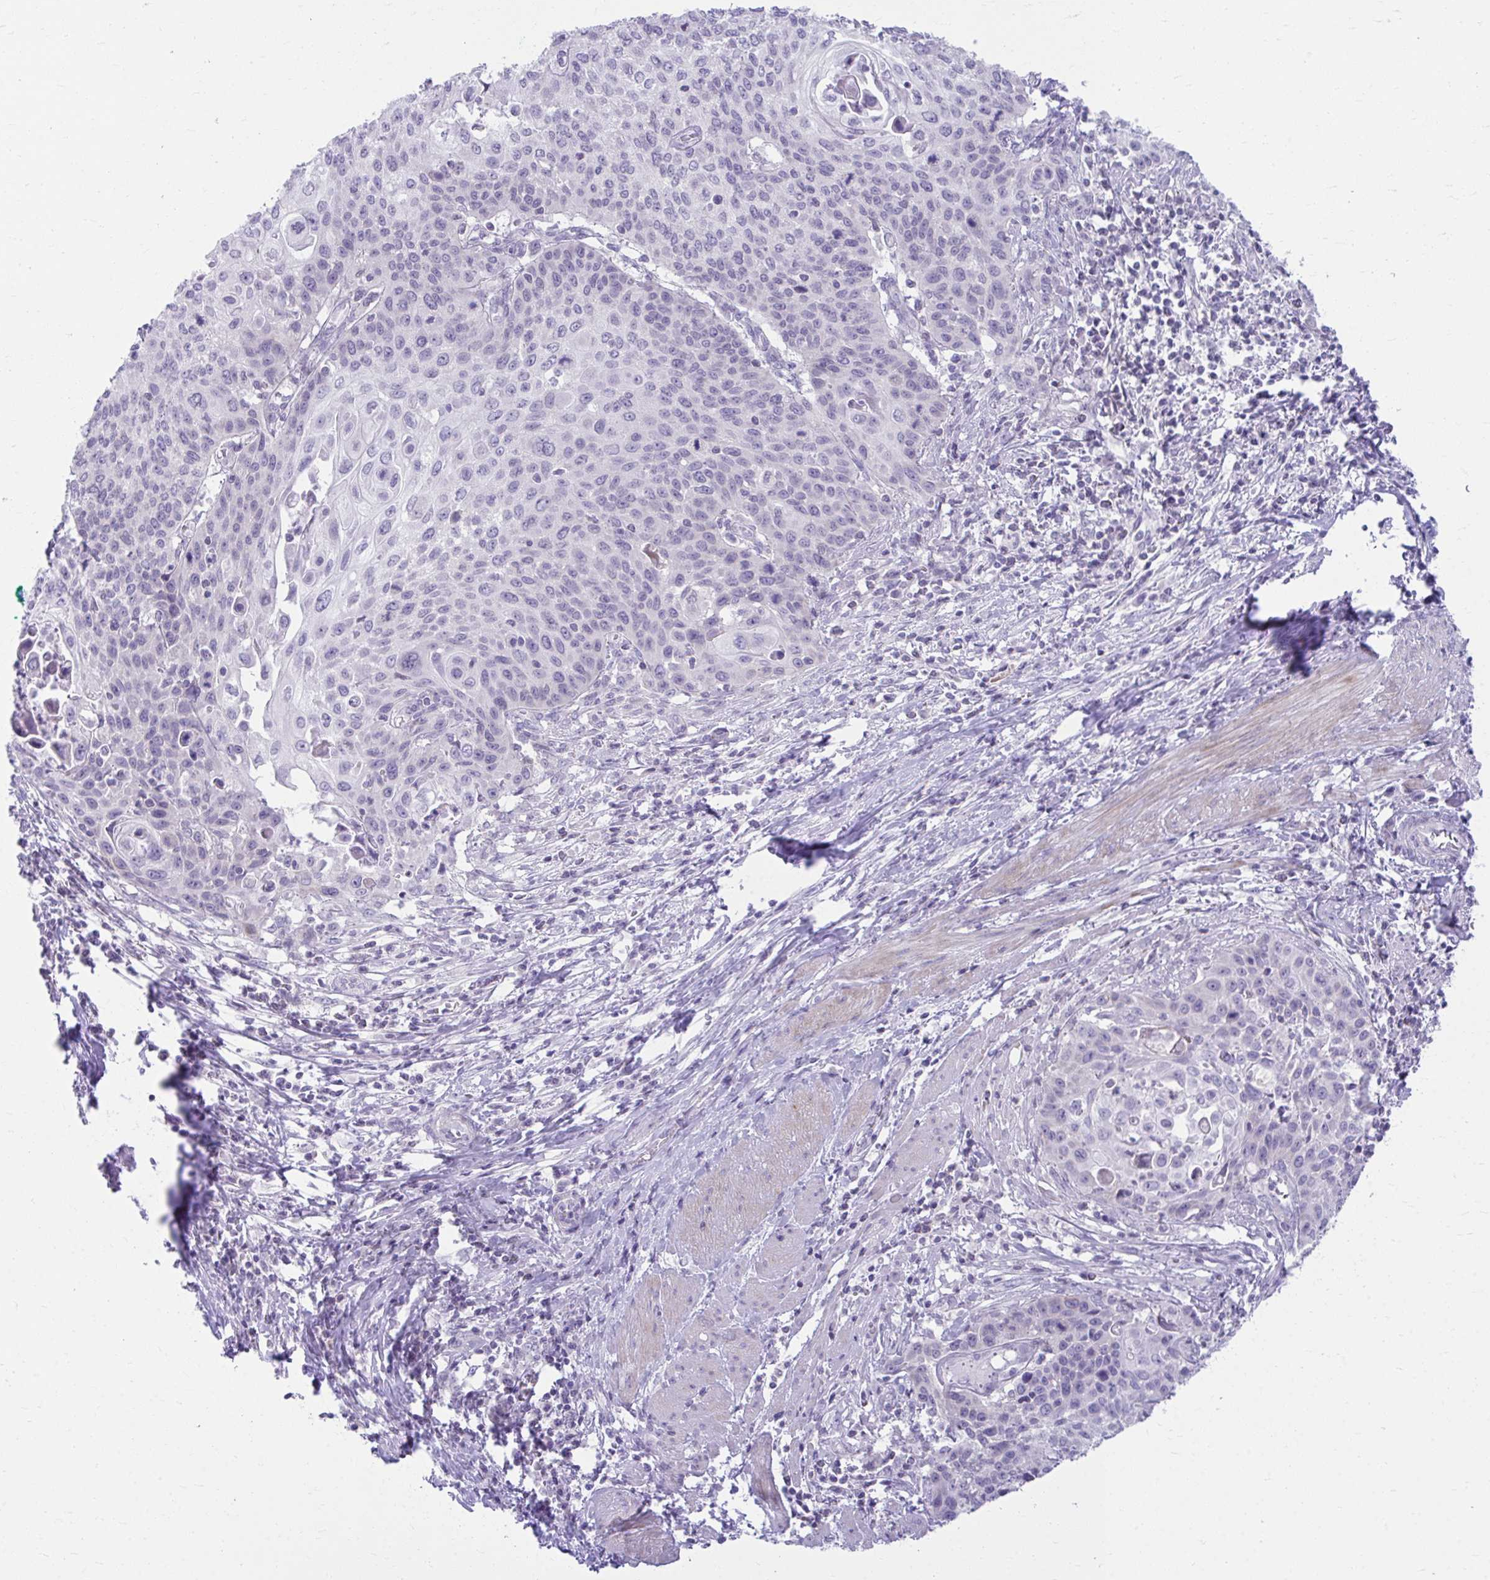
{"staining": {"intensity": "negative", "quantity": "none", "location": "none"}, "tissue": "cervical cancer", "cell_type": "Tumor cells", "image_type": "cancer", "snomed": [{"axis": "morphology", "description": "Squamous cell carcinoma, NOS"}, {"axis": "topography", "description": "Cervix"}], "caption": "An immunohistochemistry histopathology image of cervical cancer (squamous cell carcinoma) is shown. There is no staining in tumor cells of cervical cancer (squamous cell carcinoma).", "gene": "OR7A5", "patient": {"sex": "female", "age": 65}}